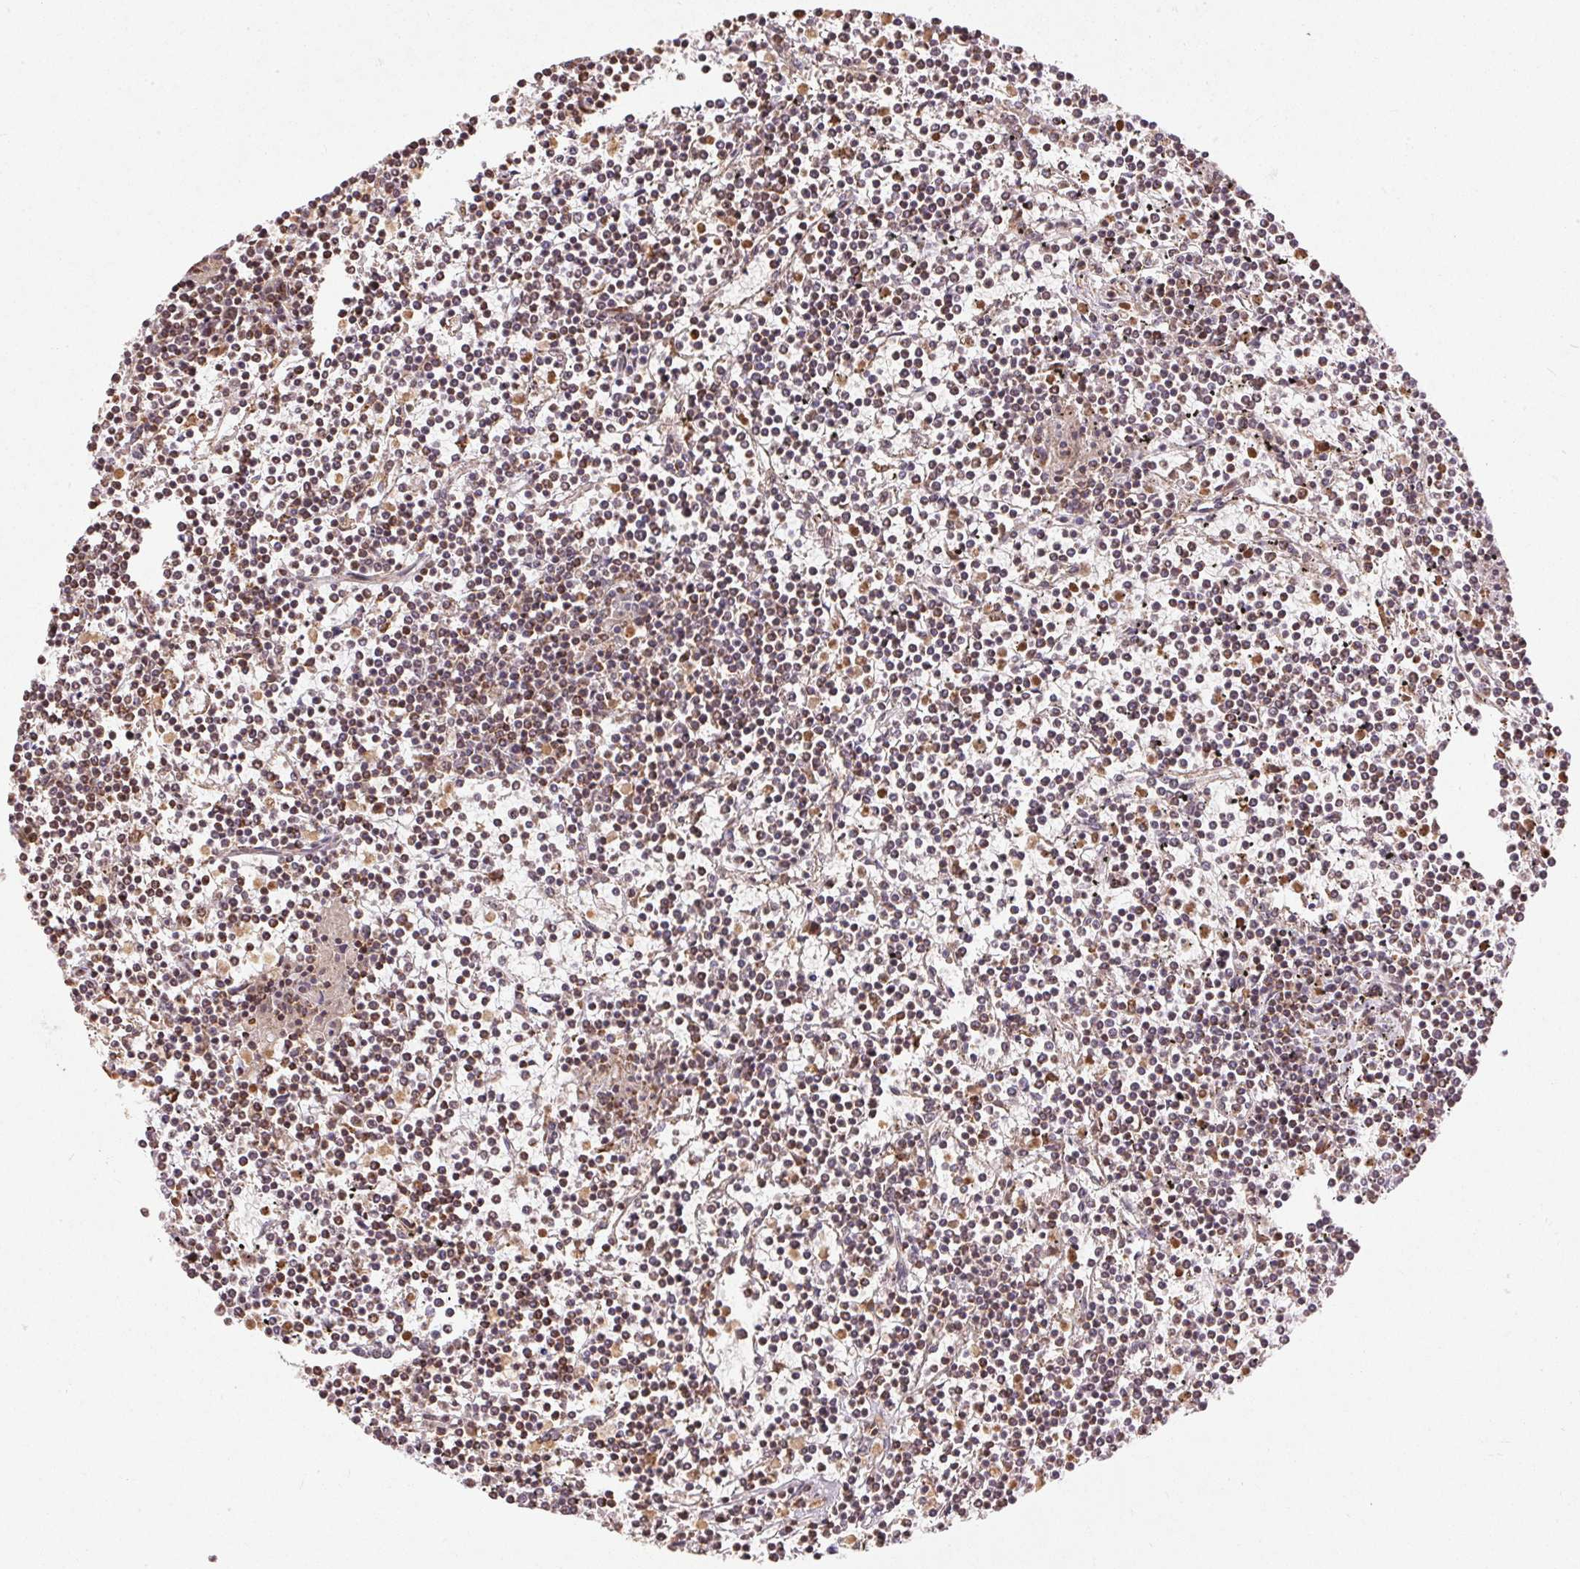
{"staining": {"intensity": "weak", "quantity": ">75%", "location": "cytoplasmic/membranous"}, "tissue": "lymphoma", "cell_type": "Tumor cells", "image_type": "cancer", "snomed": [{"axis": "morphology", "description": "Malignant lymphoma, non-Hodgkin's type, Low grade"}, {"axis": "topography", "description": "Spleen"}], "caption": "Protein staining exhibits weak cytoplasmic/membranous expression in about >75% of tumor cells in lymphoma.", "gene": "SPRED2", "patient": {"sex": "female", "age": 19}}